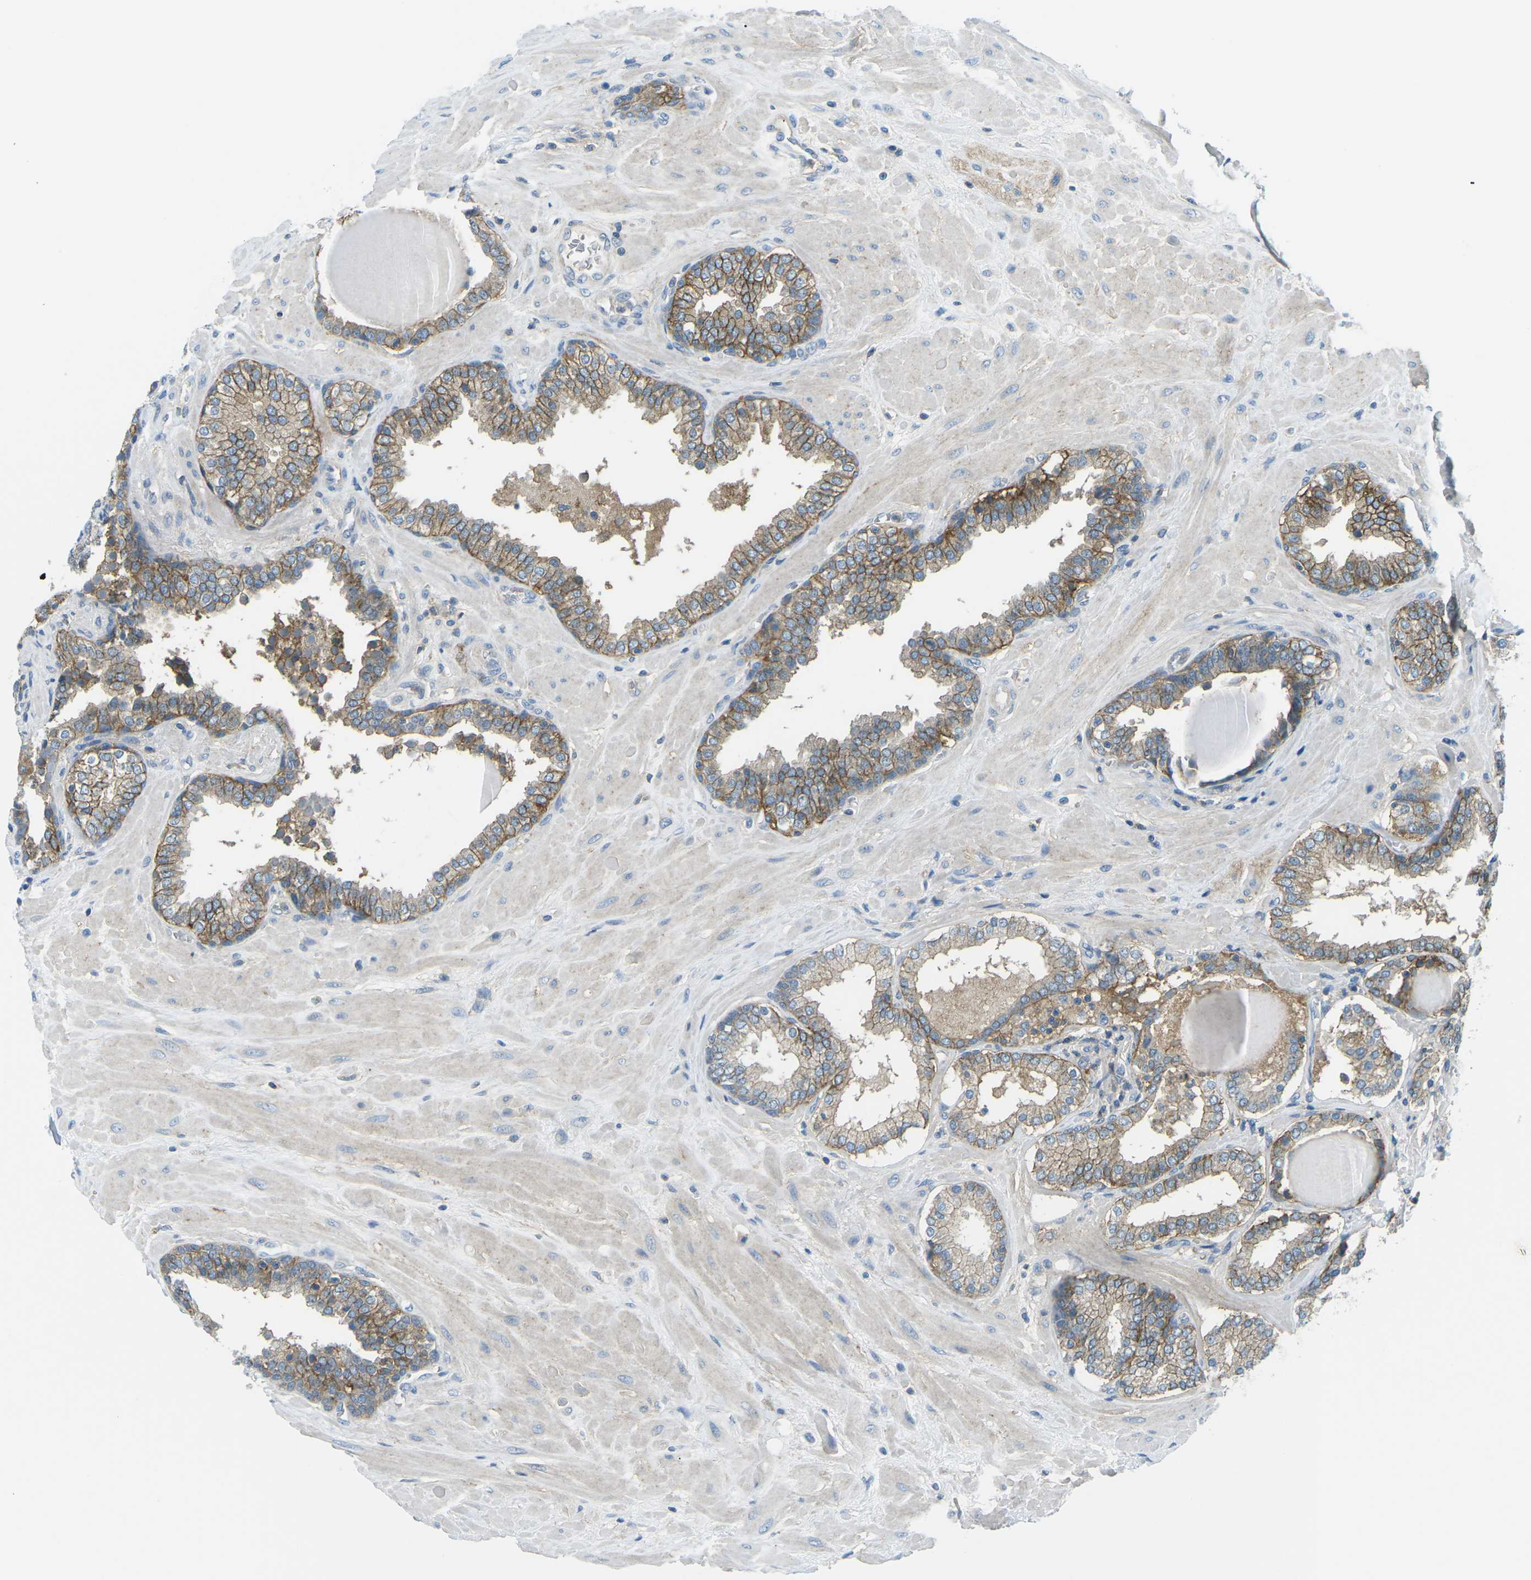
{"staining": {"intensity": "moderate", "quantity": ">75%", "location": "cytoplasmic/membranous"}, "tissue": "prostate", "cell_type": "Glandular cells", "image_type": "normal", "snomed": [{"axis": "morphology", "description": "Normal tissue, NOS"}, {"axis": "topography", "description": "Prostate"}], "caption": "Immunohistochemistry (DAB) staining of normal prostate displays moderate cytoplasmic/membranous protein expression in approximately >75% of glandular cells.", "gene": "CD47", "patient": {"sex": "male", "age": 51}}